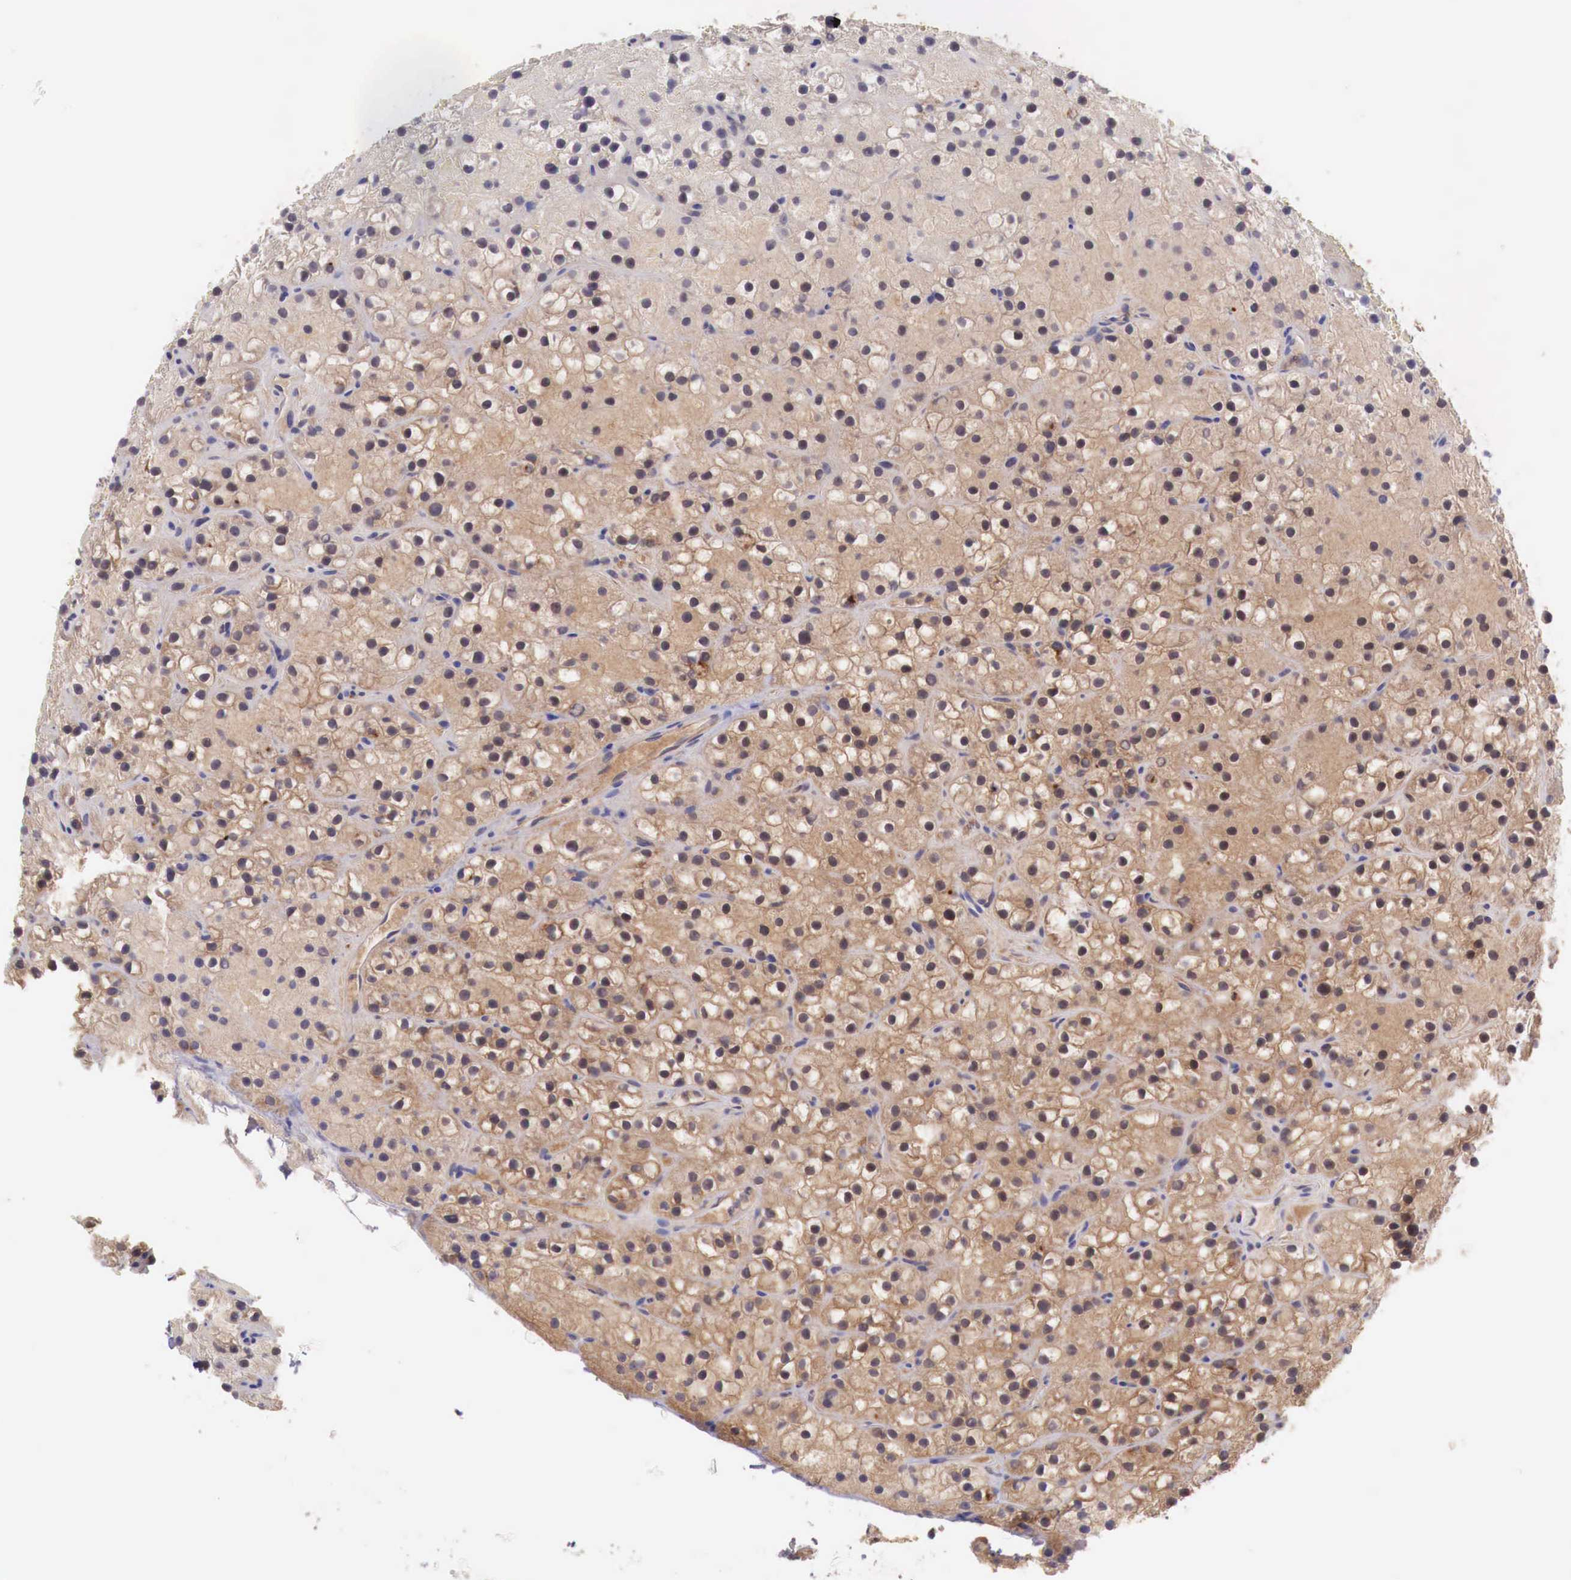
{"staining": {"intensity": "strong", "quantity": ">75%", "location": "cytoplasmic/membranous"}, "tissue": "parathyroid gland", "cell_type": "Glandular cells", "image_type": "normal", "snomed": [{"axis": "morphology", "description": "Normal tissue, NOS"}, {"axis": "topography", "description": "Parathyroid gland"}], "caption": "The image reveals a brown stain indicating the presence of a protein in the cytoplasmic/membranous of glandular cells in parathyroid gland.", "gene": "GAB2", "patient": {"sex": "female", "age": 71}}